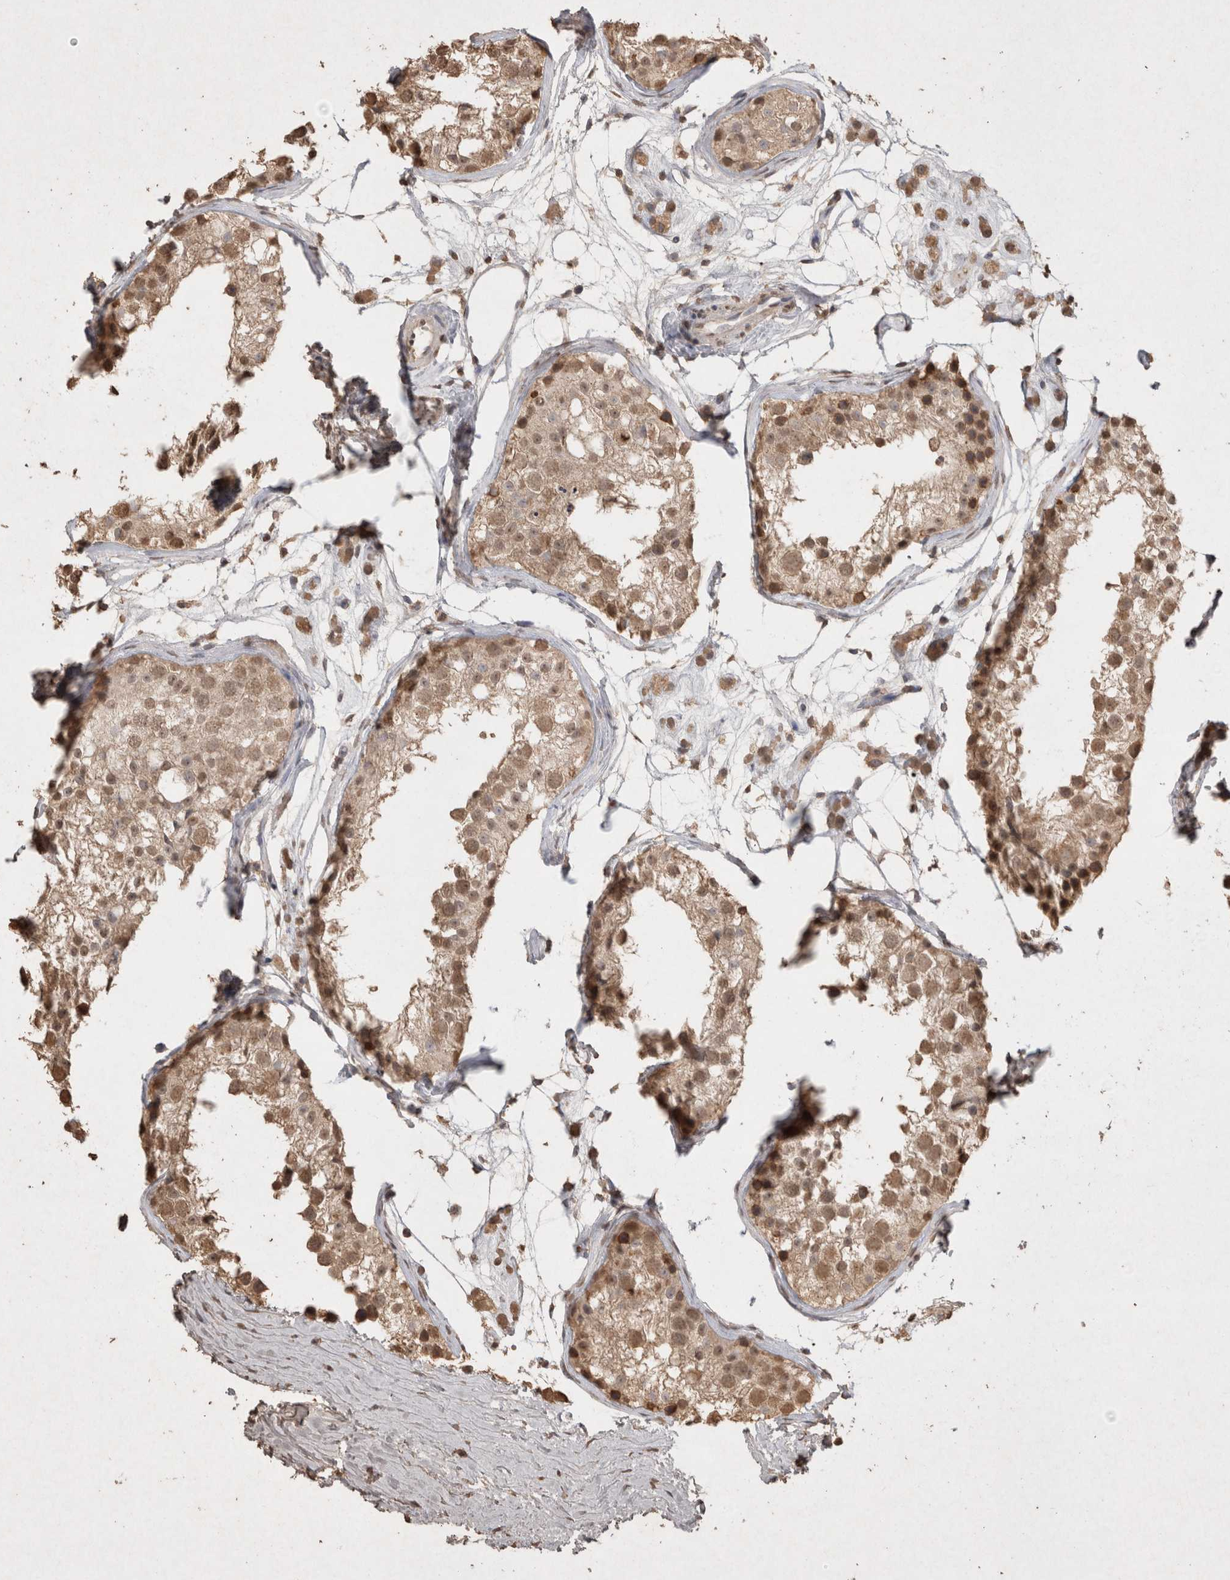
{"staining": {"intensity": "moderate", "quantity": ">75%", "location": "cytoplasmic/membranous,nuclear"}, "tissue": "testis", "cell_type": "Cells in seminiferous ducts", "image_type": "normal", "snomed": [{"axis": "morphology", "description": "Normal tissue, NOS"}, {"axis": "morphology", "description": "Adenocarcinoma, metastatic, NOS"}, {"axis": "topography", "description": "Testis"}], "caption": "Protein analysis of benign testis reveals moderate cytoplasmic/membranous,nuclear expression in about >75% of cells in seminiferous ducts. (DAB IHC, brown staining for protein, blue staining for nuclei).", "gene": "MLX", "patient": {"sex": "male", "age": 26}}